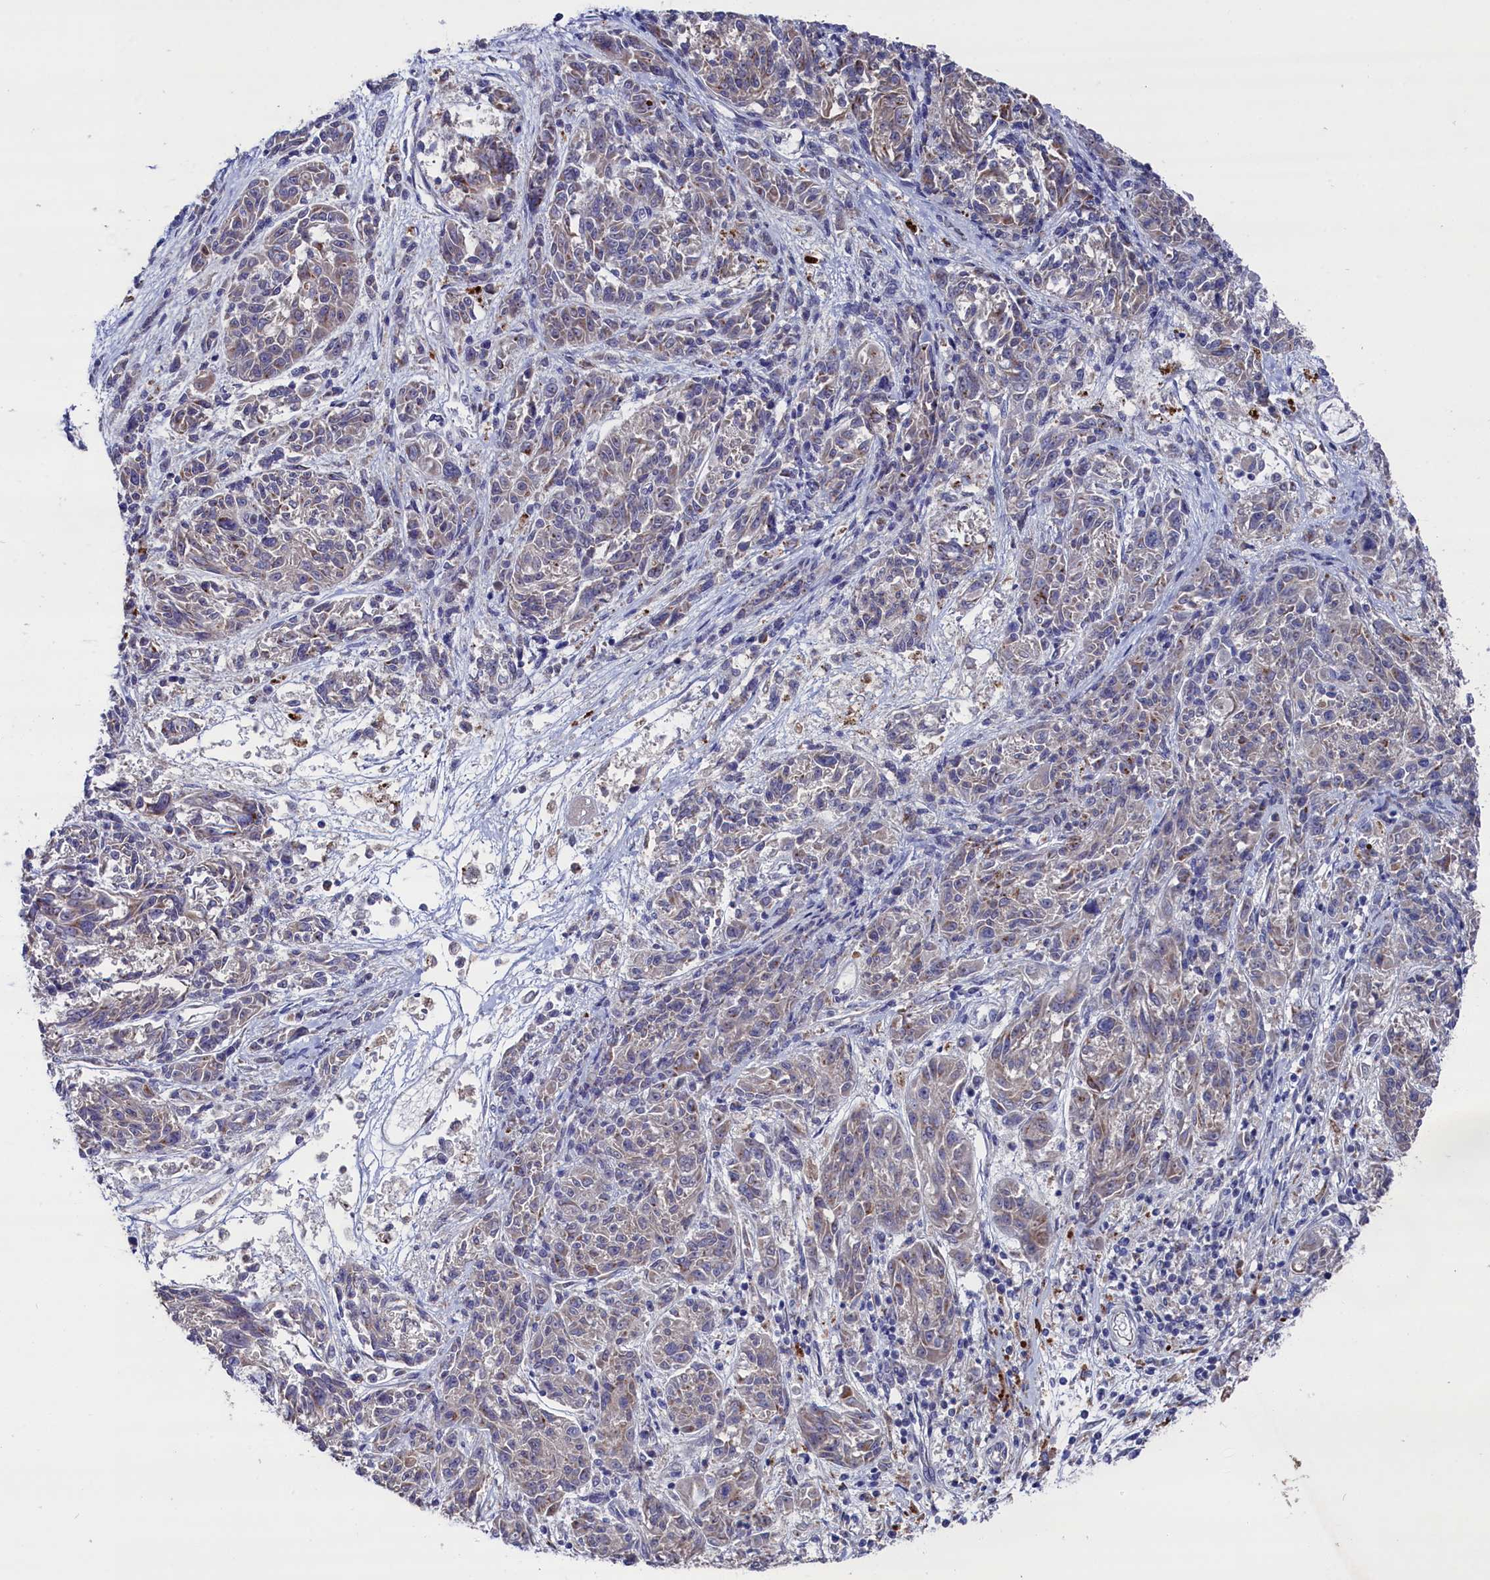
{"staining": {"intensity": "negative", "quantity": "none", "location": "none"}, "tissue": "melanoma", "cell_type": "Tumor cells", "image_type": "cancer", "snomed": [{"axis": "morphology", "description": "Malignant melanoma, NOS"}, {"axis": "topography", "description": "Skin"}], "caption": "An IHC photomicrograph of melanoma is shown. There is no staining in tumor cells of melanoma.", "gene": "GPR108", "patient": {"sex": "male", "age": 53}}